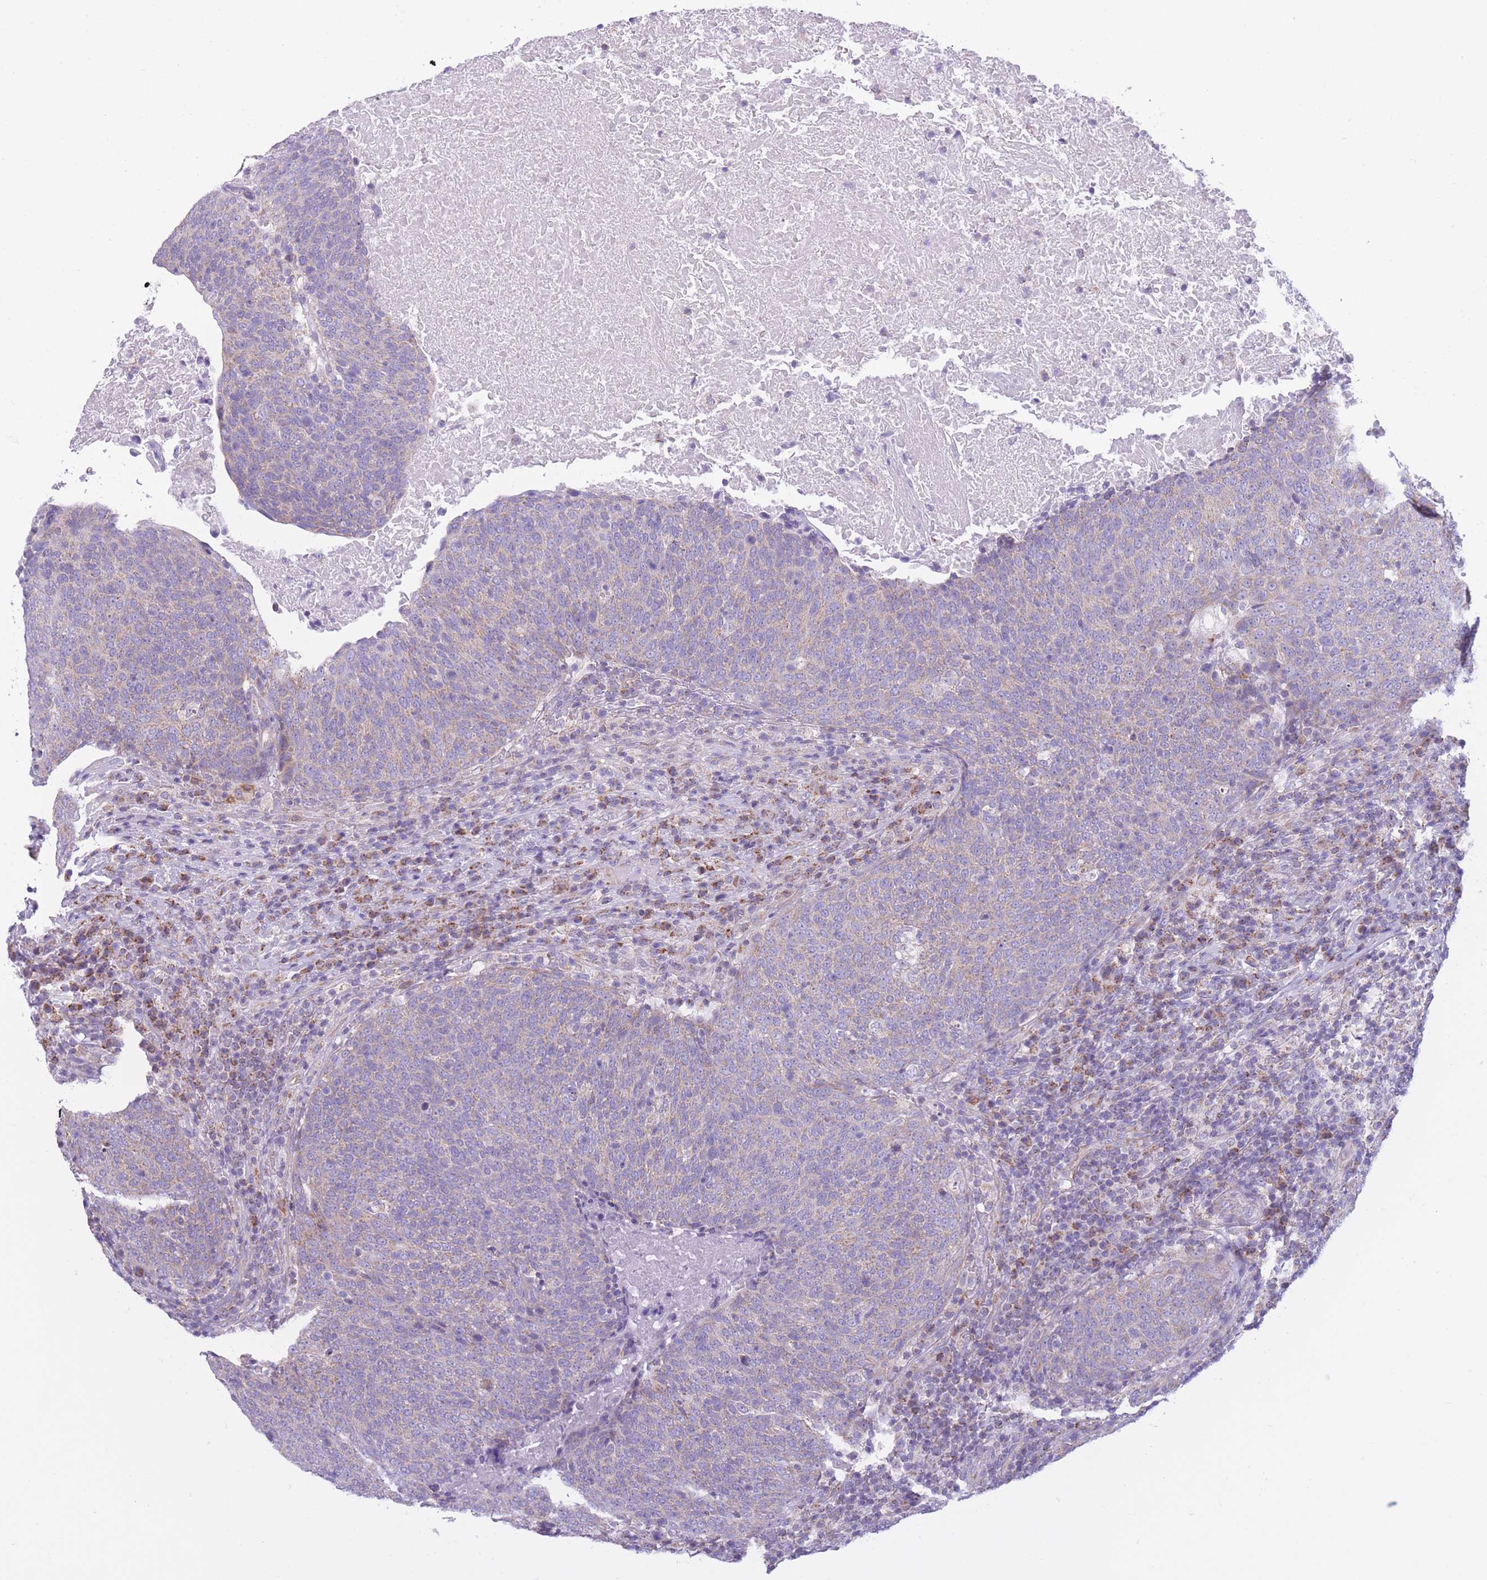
{"staining": {"intensity": "weak", "quantity": "<25%", "location": "cytoplasmic/membranous"}, "tissue": "head and neck cancer", "cell_type": "Tumor cells", "image_type": "cancer", "snomed": [{"axis": "morphology", "description": "Squamous cell carcinoma, NOS"}, {"axis": "morphology", "description": "Squamous cell carcinoma, metastatic, NOS"}, {"axis": "topography", "description": "Lymph node"}, {"axis": "topography", "description": "Head-Neck"}], "caption": "High power microscopy micrograph of an immunohistochemistry photomicrograph of head and neck metastatic squamous cell carcinoma, revealing no significant staining in tumor cells.", "gene": "PDHA1", "patient": {"sex": "male", "age": 62}}